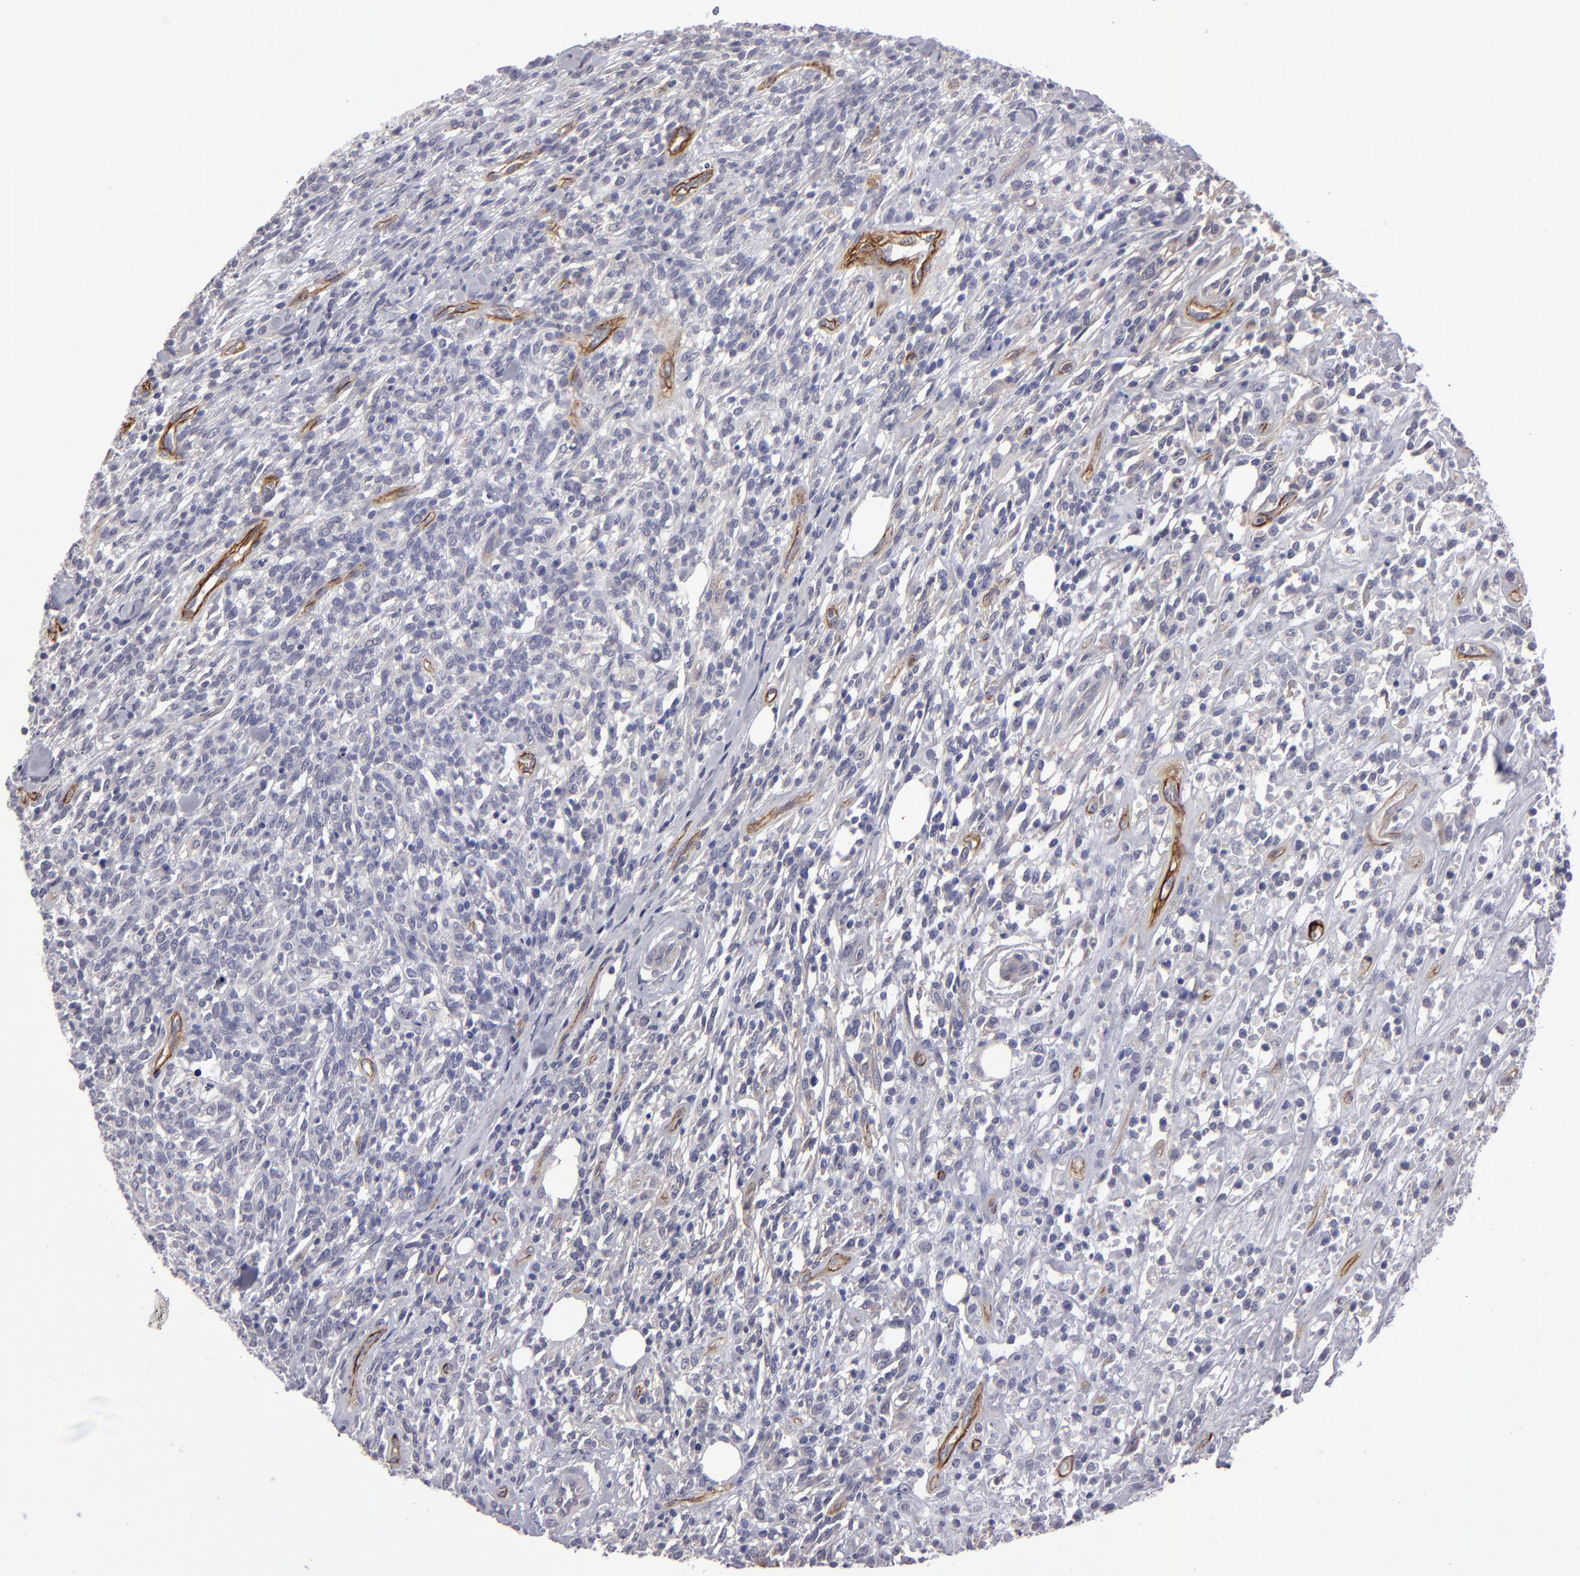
{"staining": {"intensity": "weak", "quantity": "<25%", "location": "cytoplasmic/membranous"}, "tissue": "lymphoma", "cell_type": "Tumor cells", "image_type": "cancer", "snomed": [{"axis": "morphology", "description": "Malignant lymphoma, non-Hodgkin's type, High grade"}, {"axis": "topography", "description": "Lymph node"}], "caption": "Lymphoma stained for a protein using immunohistochemistry (IHC) shows no expression tumor cells.", "gene": "ZNF175", "patient": {"sex": "female", "age": 73}}